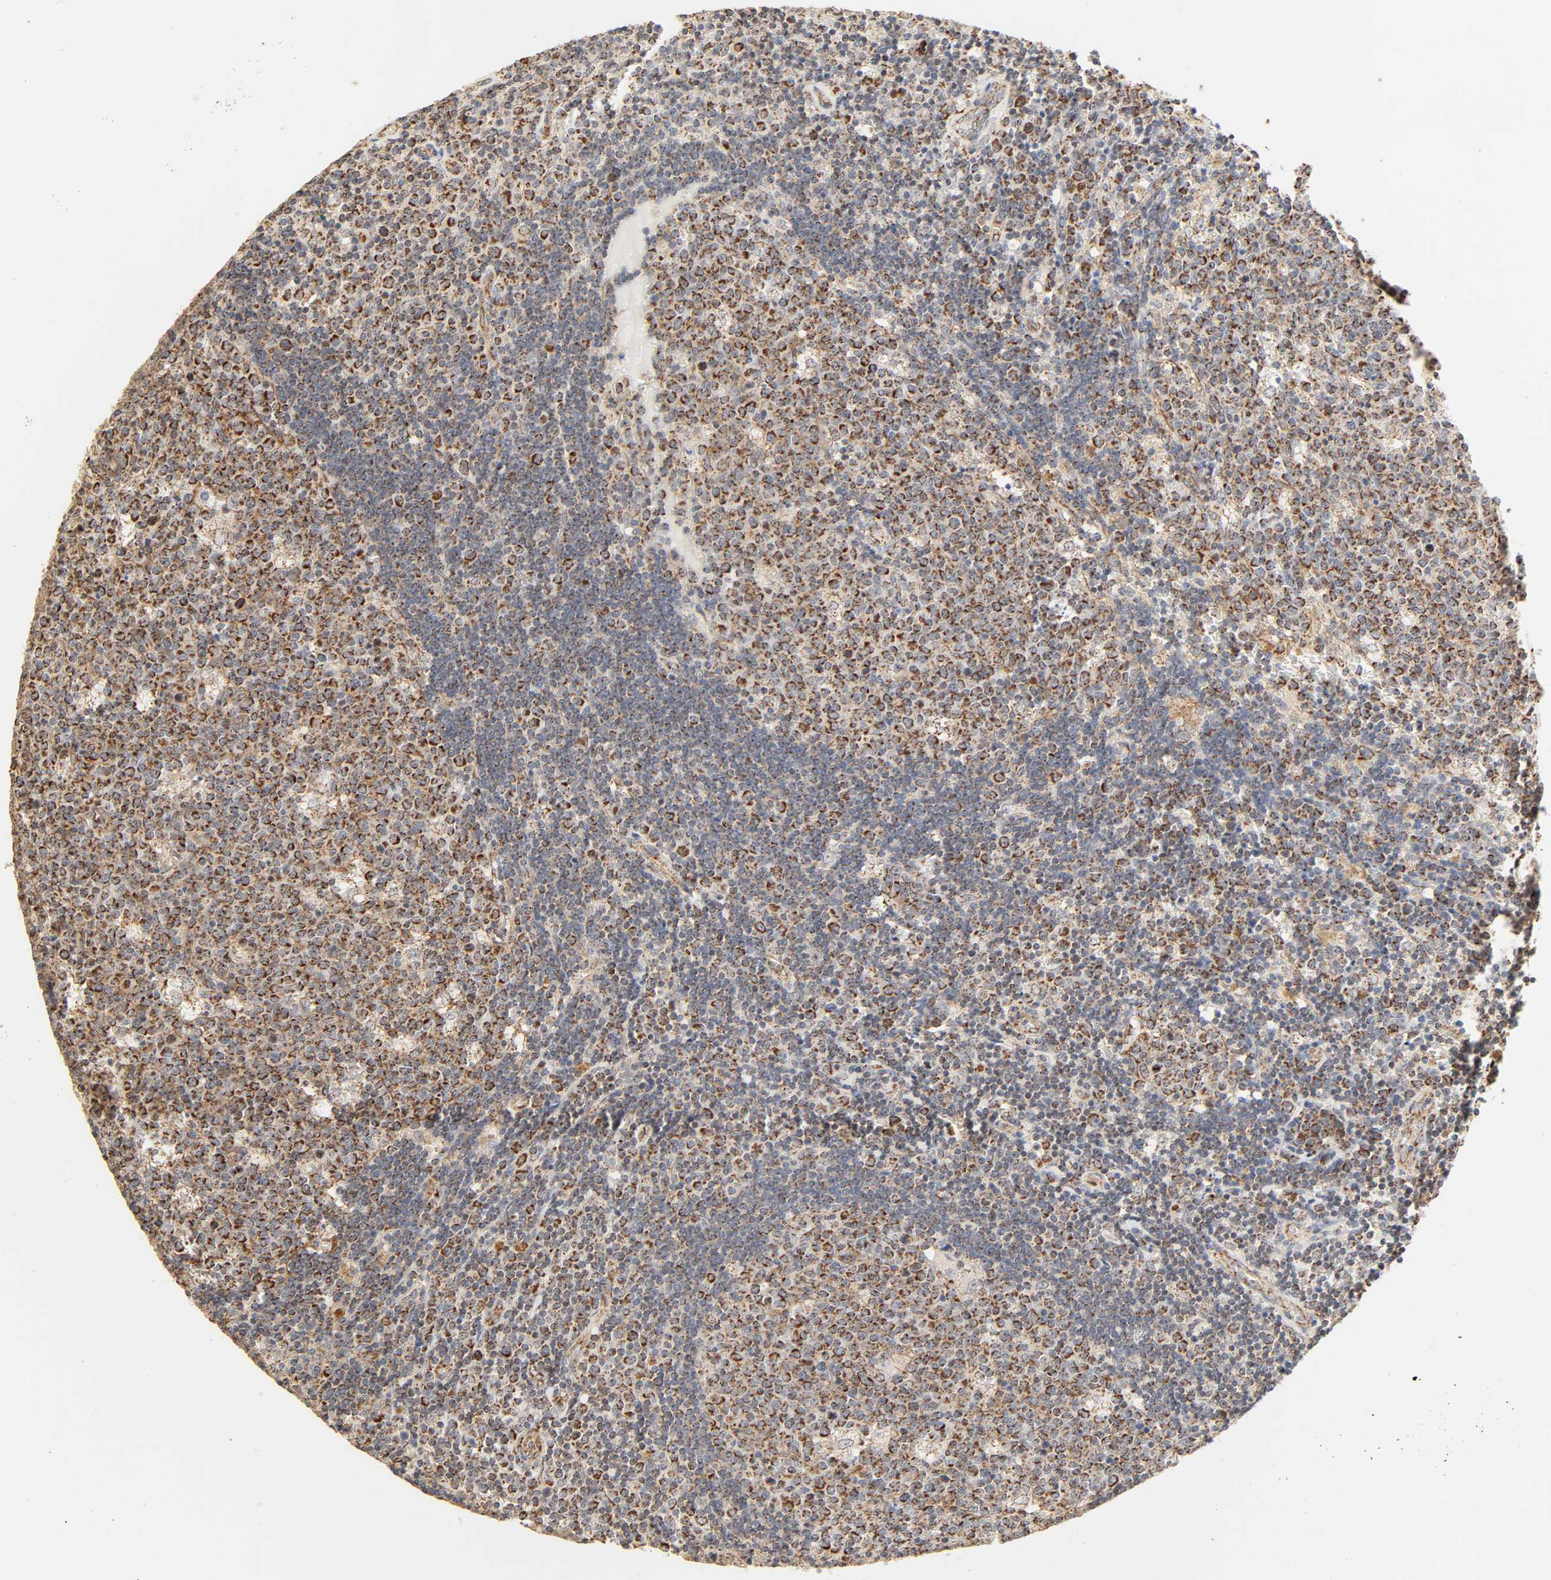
{"staining": {"intensity": "strong", "quantity": ">75%", "location": "cytoplasmic/membranous"}, "tissue": "lymph node", "cell_type": "Germinal center cells", "image_type": "normal", "snomed": [{"axis": "morphology", "description": "Normal tissue, NOS"}, {"axis": "topography", "description": "Lymph node"}, {"axis": "topography", "description": "Salivary gland"}], "caption": "Immunohistochemistry of unremarkable lymph node exhibits high levels of strong cytoplasmic/membranous expression in about >75% of germinal center cells. The protein is shown in brown color, while the nuclei are stained blue.", "gene": "ZMAT5", "patient": {"sex": "male", "age": 8}}